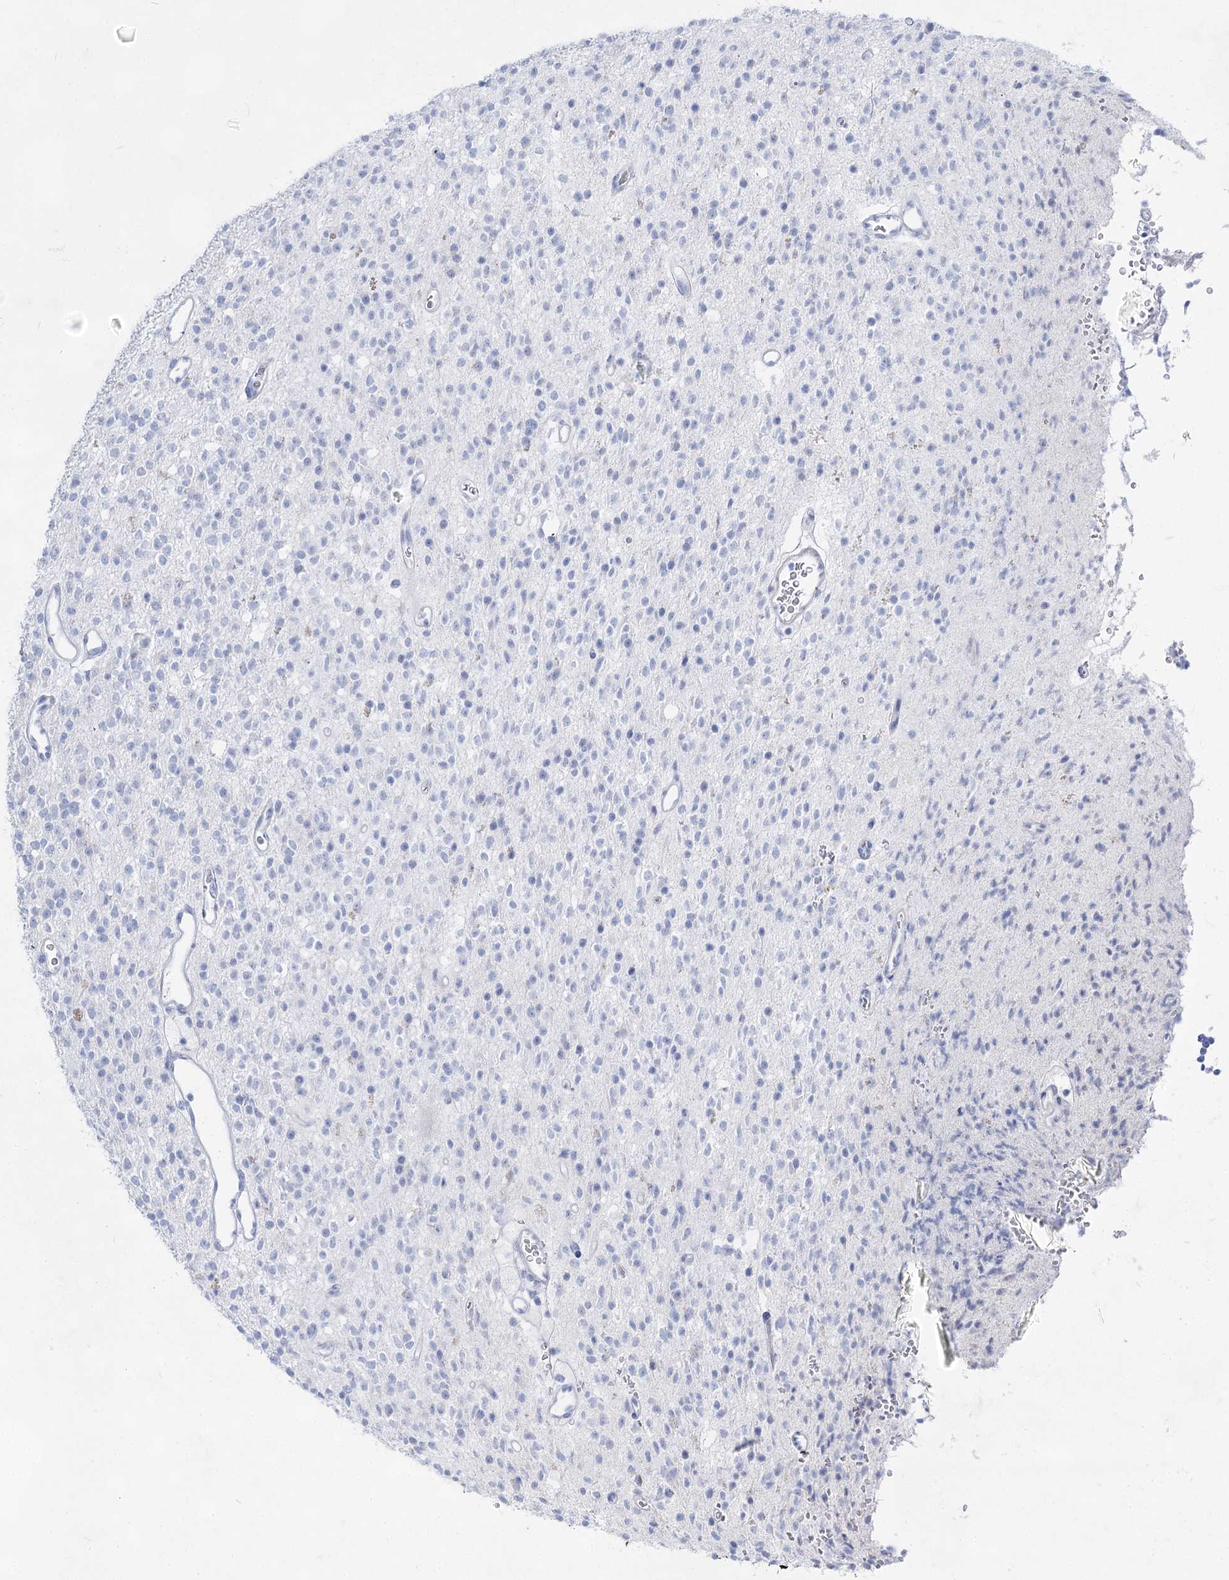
{"staining": {"intensity": "negative", "quantity": "none", "location": "none"}, "tissue": "glioma", "cell_type": "Tumor cells", "image_type": "cancer", "snomed": [{"axis": "morphology", "description": "Glioma, malignant, High grade"}, {"axis": "topography", "description": "Brain"}], "caption": "DAB (3,3'-diaminobenzidine) immunohistochemical staining of malignant glioma (high-grade) reveals no significant expression in tumor cells. (DAB (3,3'-diaminobenzidine) immunohistochemistry, high magnification).", "gene": "ACRV1", "patient": {"sex": "male", "age": 34}}